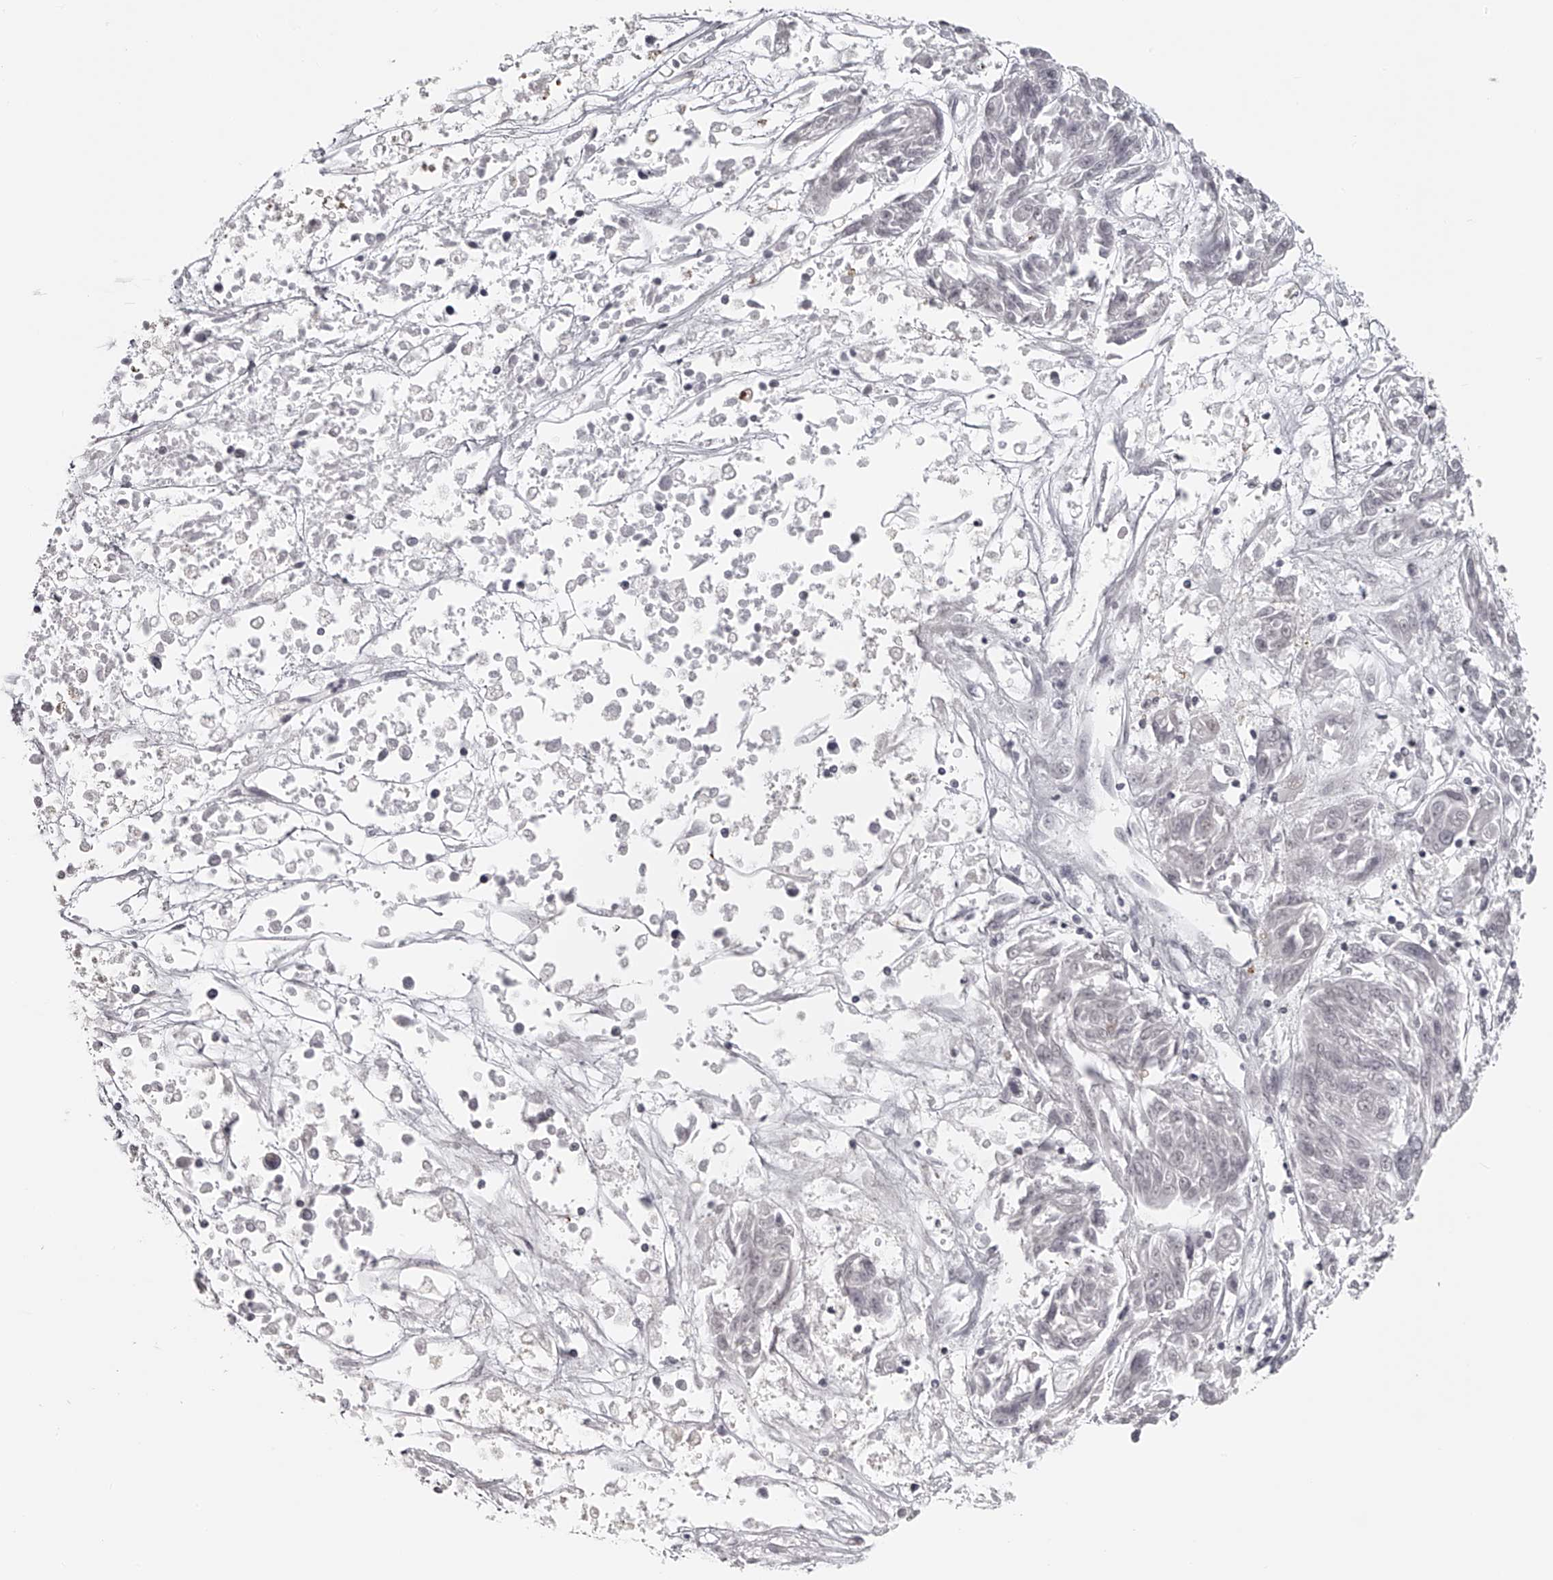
{"staining": {"intensity": "negative", "quantity": "none", "location": "none"}, "tissue": "melanoma", "cell_type": "Tumor cells", "image_type": "cancer", "snomed": [{"axis": "morphology", "description": "Malignant melanoma, NOS"}, {"axis": "topography", "description": "Skin"}], "caption": "An IHC image of melanoma is shown. There is no staining in tumor cells of melanoma. Nuclei are stained in blue.", "gene": "RNF220", "patient": {"sex": "male", "age": 53}}